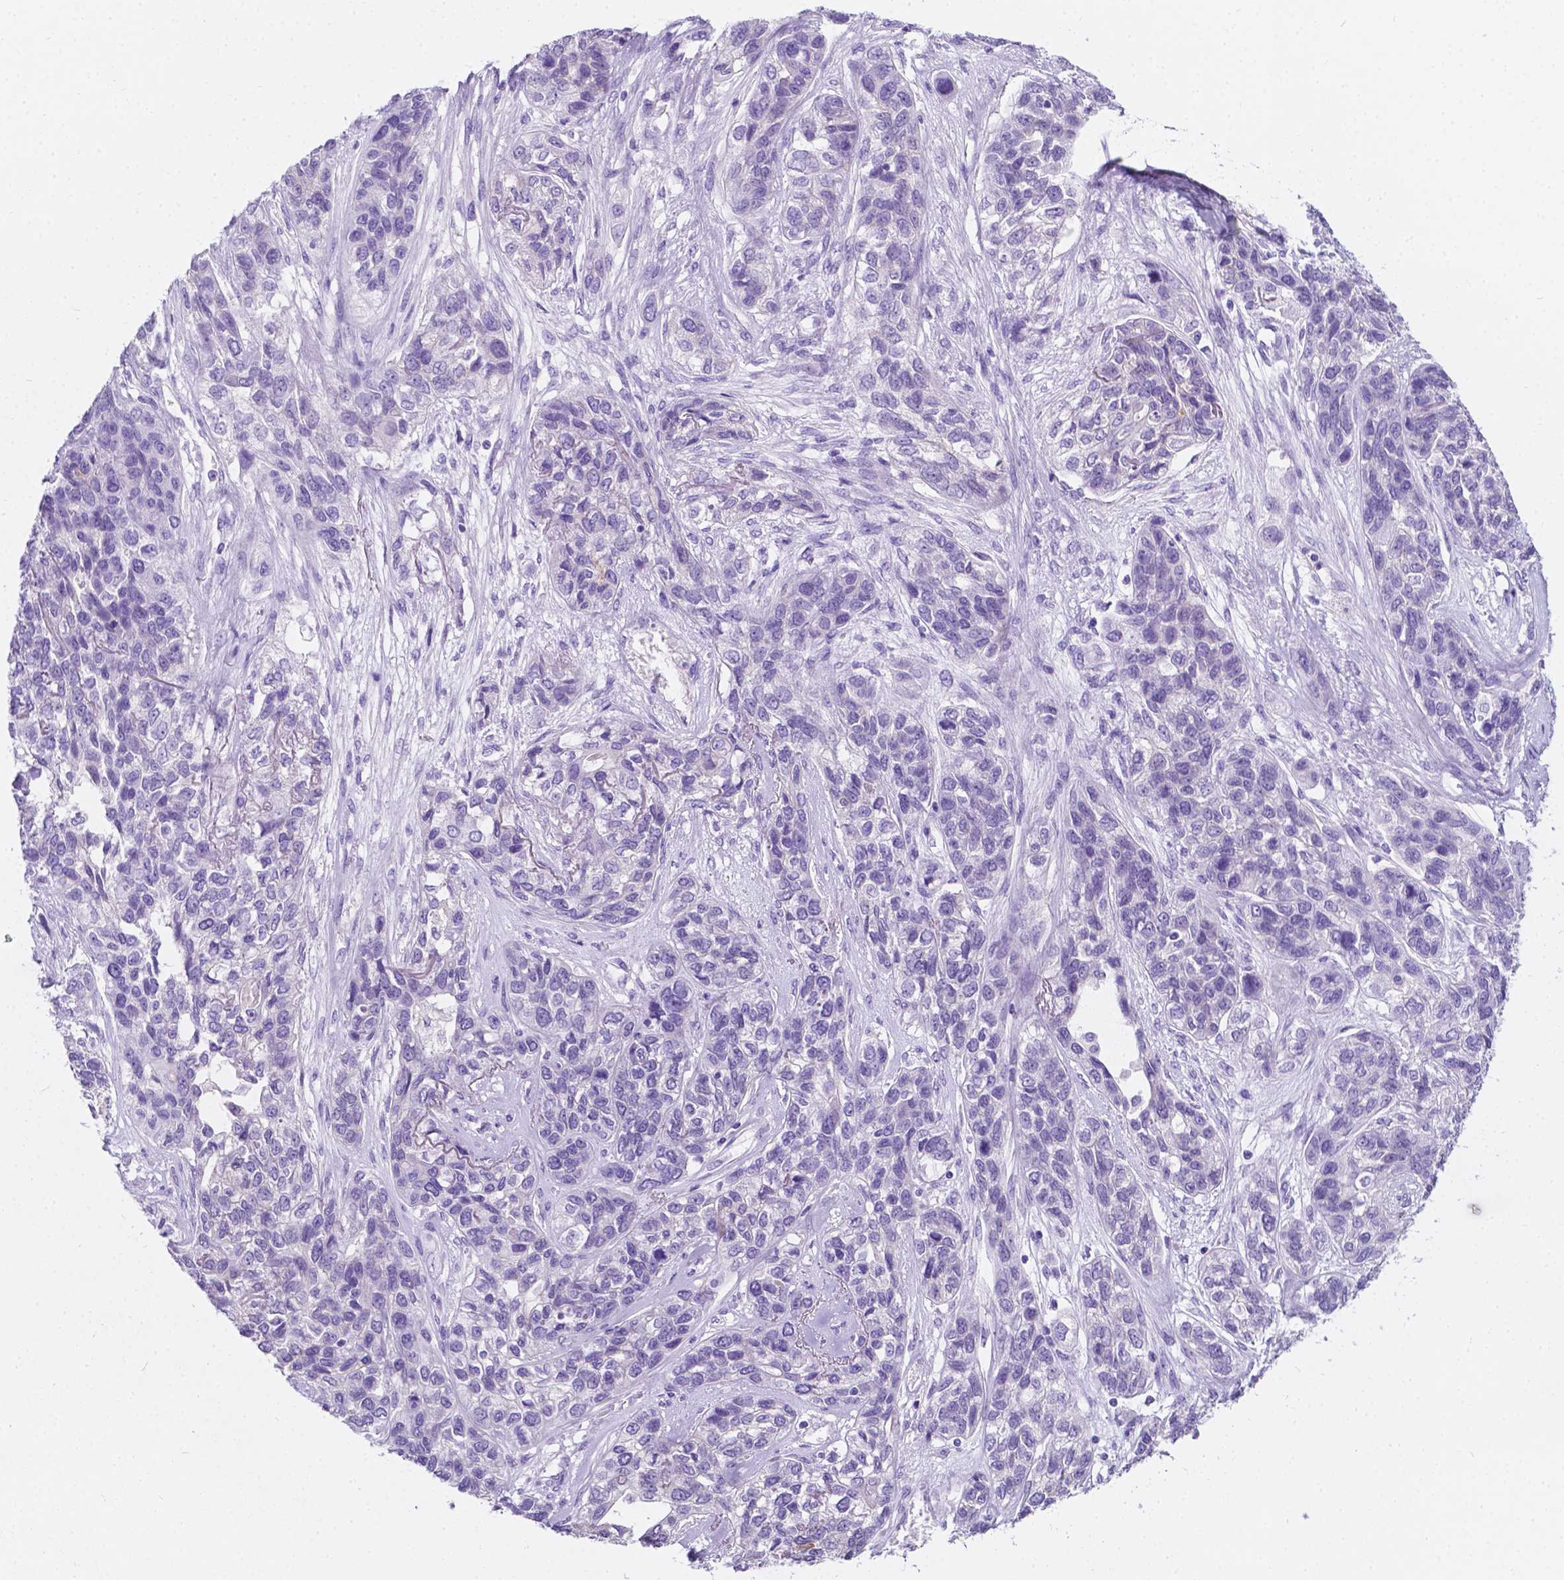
{"staining": {"intensity": "negative", "quantity": "none", "location": "none"}, "tissue": "lung cancer", "cell_type": "Tumor cells", "image_type": "cancer", "snomed": [{"axis": "morphology", "description": "Squamous cell carcinoma, NOS"}, {"axis": "topography", "description": "Lung"}], "caption": "Lung cancer was stained to show a protein in brown. There is no significant positivity in tumor cells.", "gene": "GNAO1", "patient": {"sex": "female", "age": 70}}